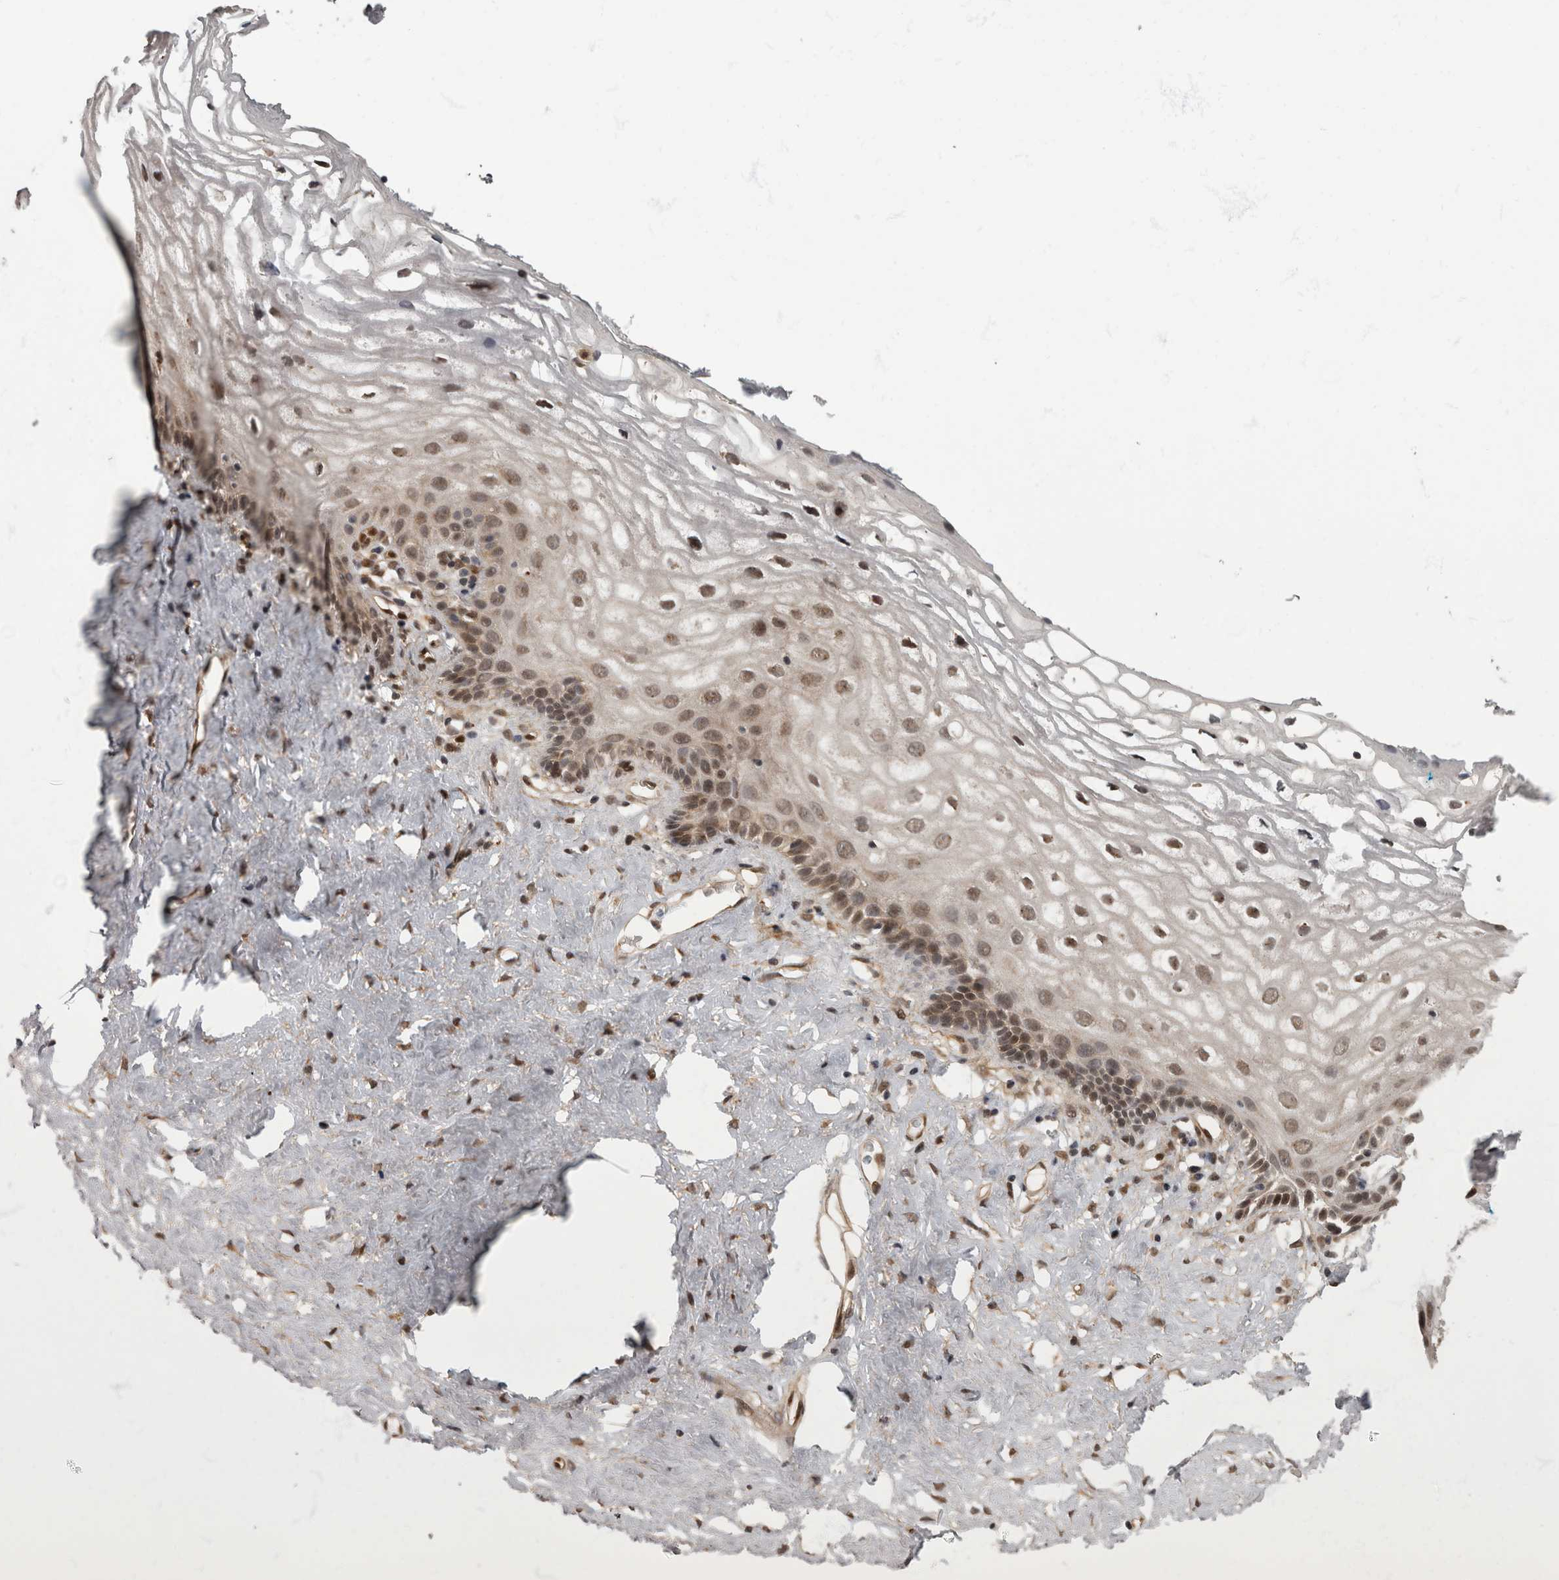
{"staining": {"intensity": "moderate", "quantity": ">75%", "location": "nuclear"}, "tissue": "vagina", "cell_type": "Squamous epithelial cells", "image_type": "normal", "snomed": [{"axis": "morphology", "description": "Normal tissue, NOS"}, {"axis": "morphology", "description": "Adenocarcinoma, NOS"}, {"axis": "topography", "description": "Rectum"}, {"axis": "topography", "description": "Vagina"}], "caption": "This image reveals immunohistochemistry (IHC) staining of normal human vagina, with medium moderate nuclear staining in approximately >75% of squamous epithelial cells.", "gene": "AKT3", "patient": {"sex": "female", "age": 71}}